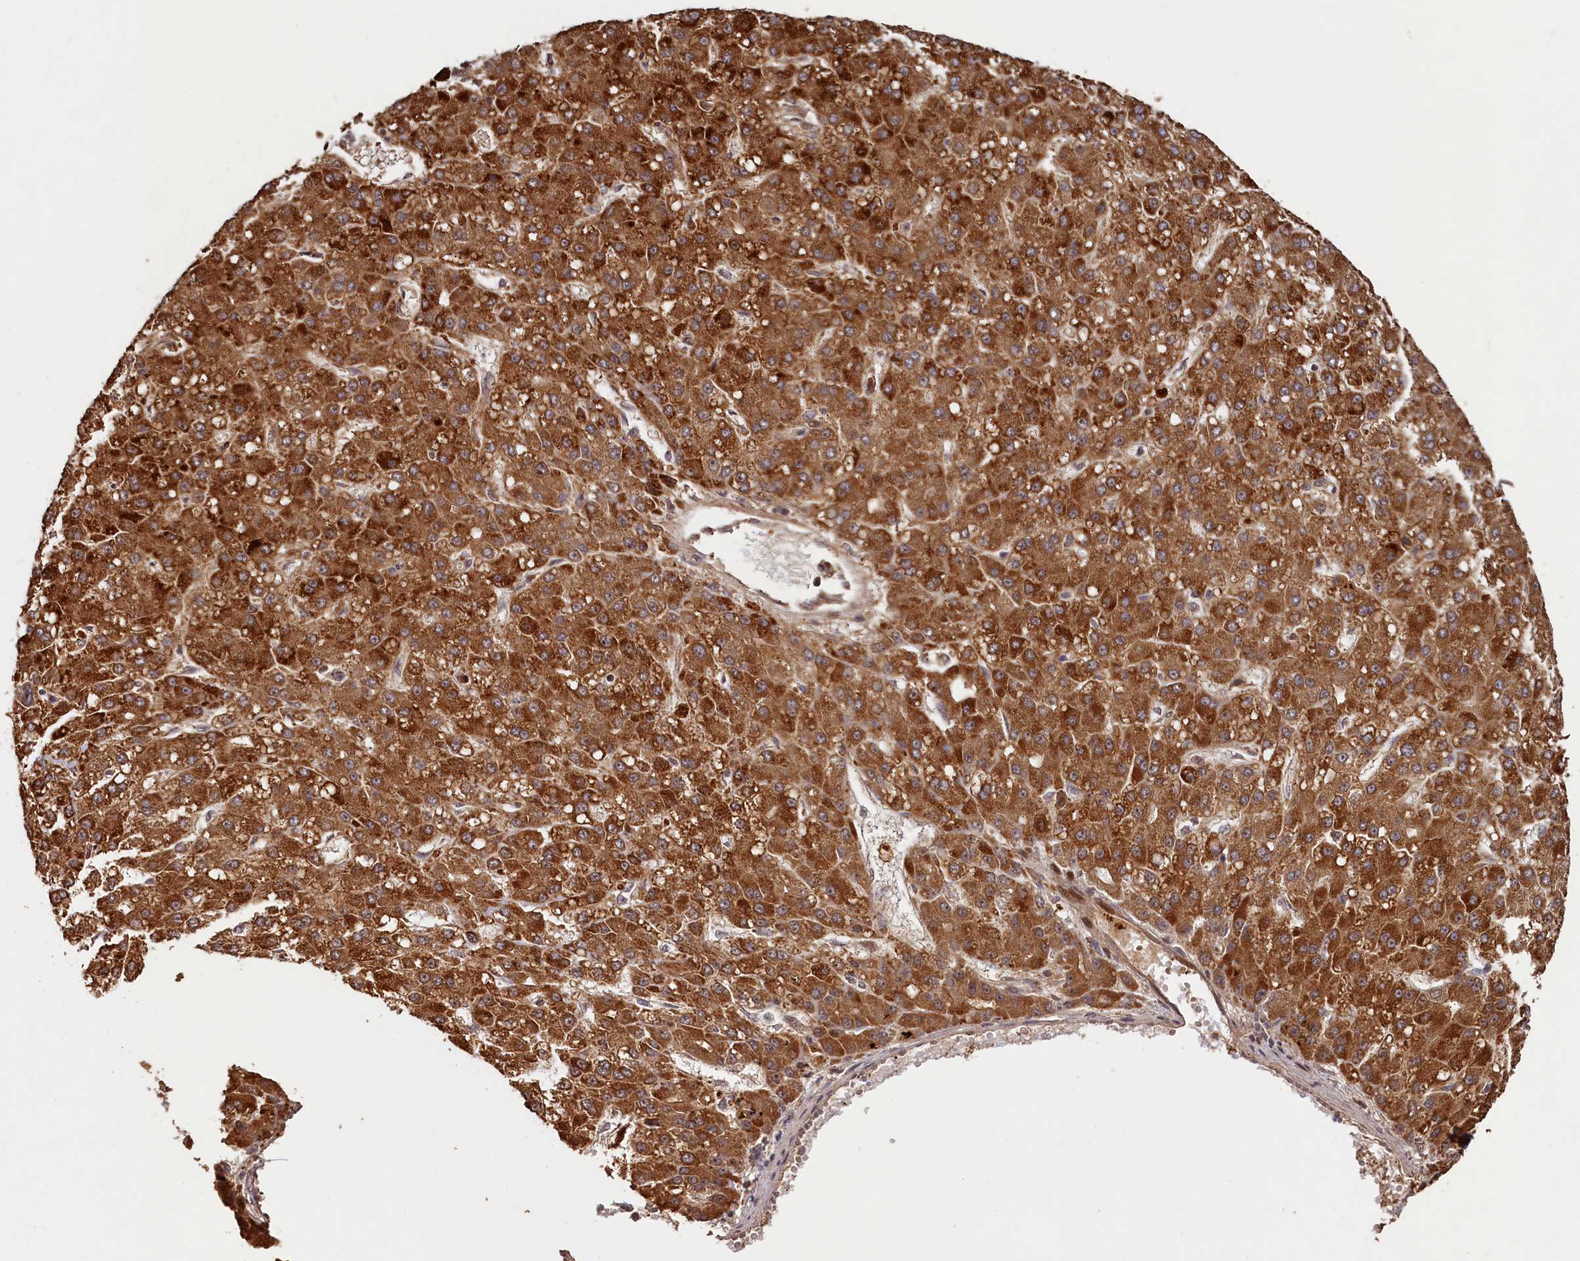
{"staining": {"intensity": "strong", "quantity": ">75%", "location": "cytoplasmic/membranous"}, "tissue": "liver cancer", "cell_type": "Tumor cells", "image_type": "cancer", "snomed": [{"axis": "morphology", "description": "Carcinoma, Hepatocellular, NOS"}, {"axis": "topography", "description": "Liver"}], "caption": "Protein expression analysis of hepatocellular carcinoma (liver) exhibits strong cytoplasmic/membranous positivity in about >75% of tumor cells. (IHC, brightfield microscopy, high magnification).", "gene": "SHPRH", "patient": {"sex": "male", "age": 67}}